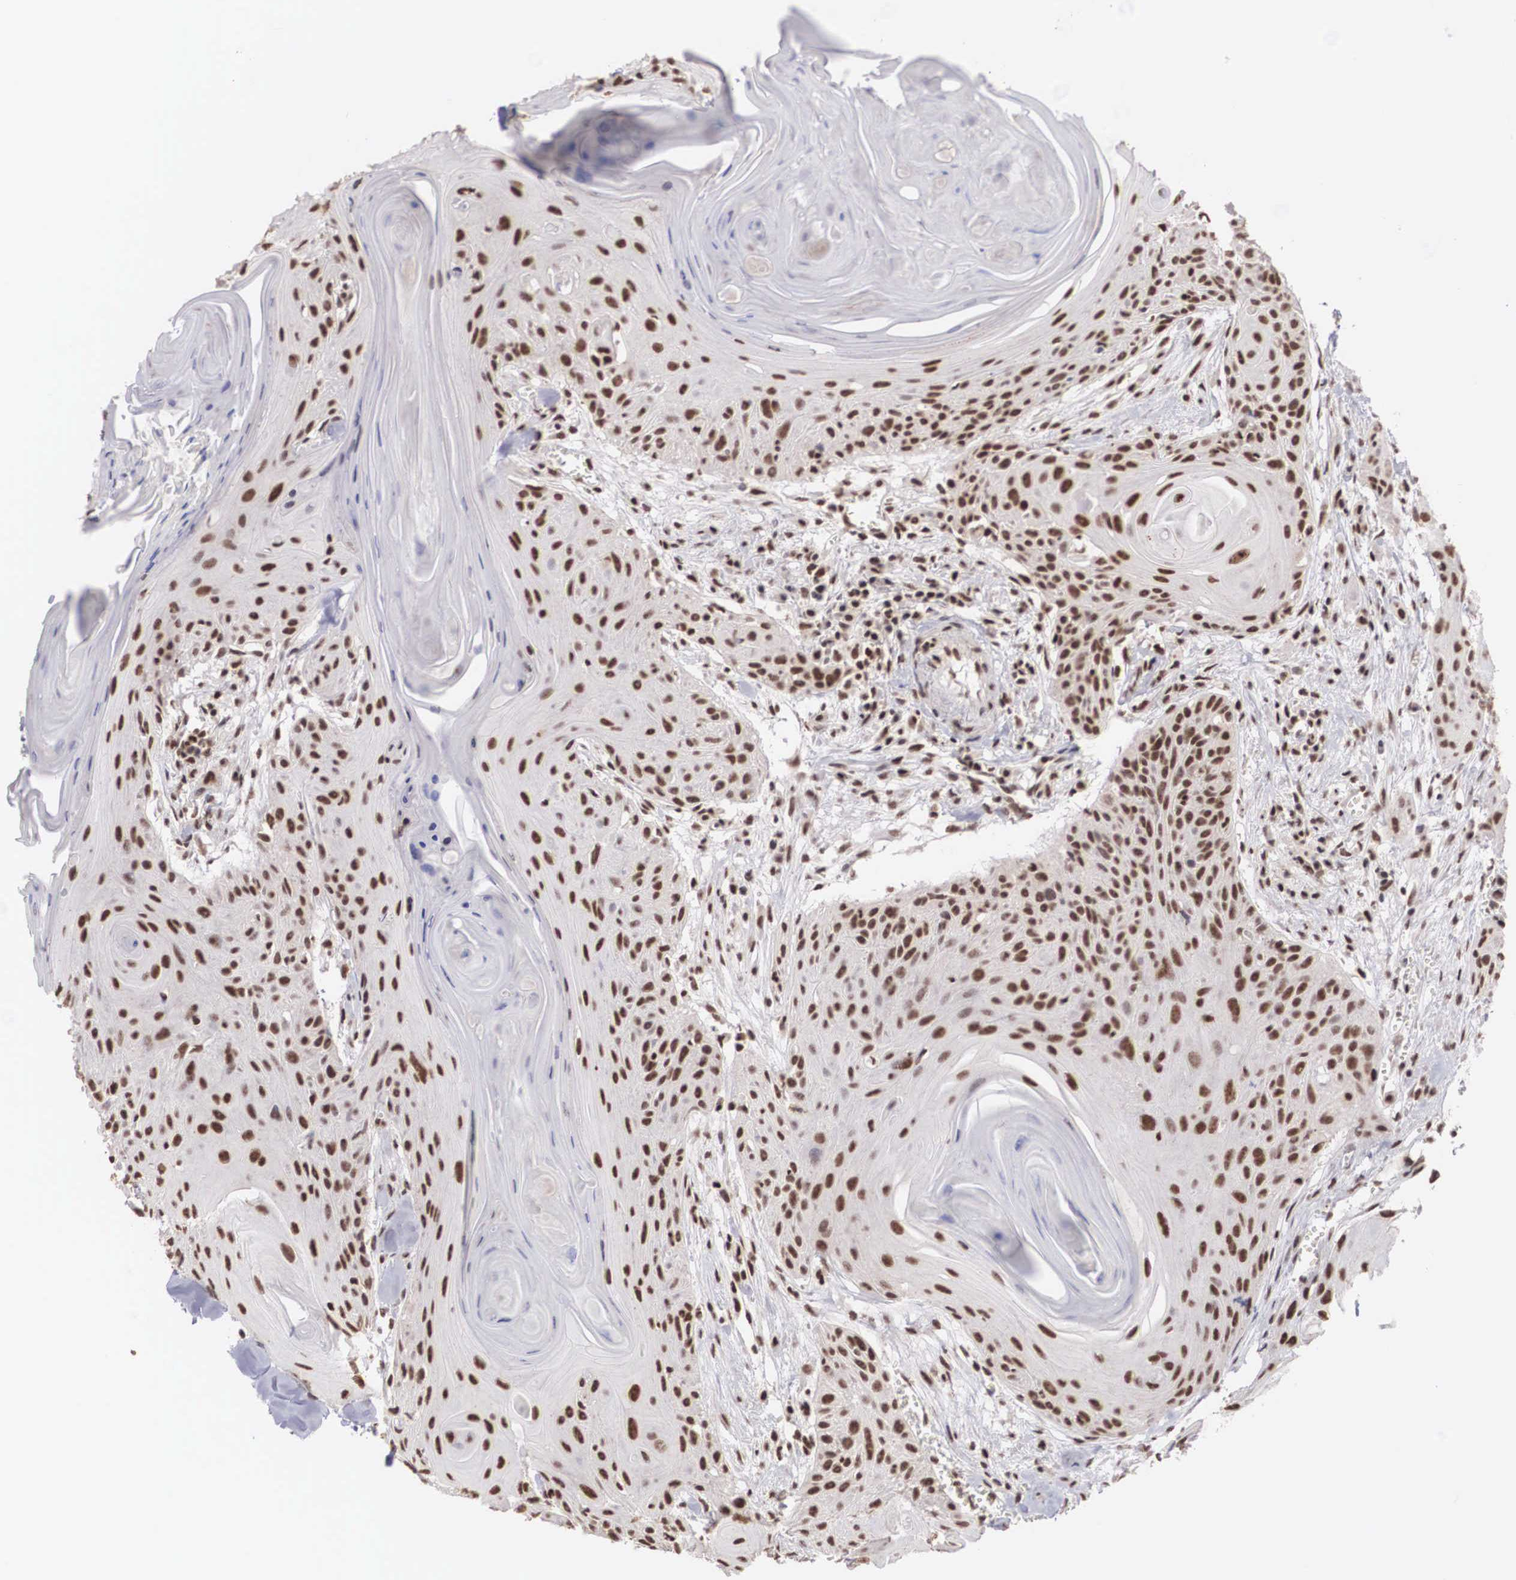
{"staining": {"intensity": "strong", "quantity": ">75%", "location": "nuclear"}, "tissue": "head and neck cancer", "cell_type": "Tumor cells", "image_type": "cancer", "snomed": [{"axis": "morphology", "description": "Squamous cell carcinoma, NOS"}, {"axis": "morphology", "description": "Squamous cell carcinoma, metastatic, NOS"}, {"axis": "topography", "description": "Lymph node"}, {"axis": "topography", "description": "Salivary gland"}, {"axis": "topography", "description": "Head-Neck"}], "caption": "The histopathology image demonstrates staining of head and neck cancer (squamous cell carcinoma), revealing strong nuclear protein staining (brown color) within tumor cells. Nuclei are stained in blue.", "gene": "HTATSF1", "patient": {"sex": "female", "age": 74}}